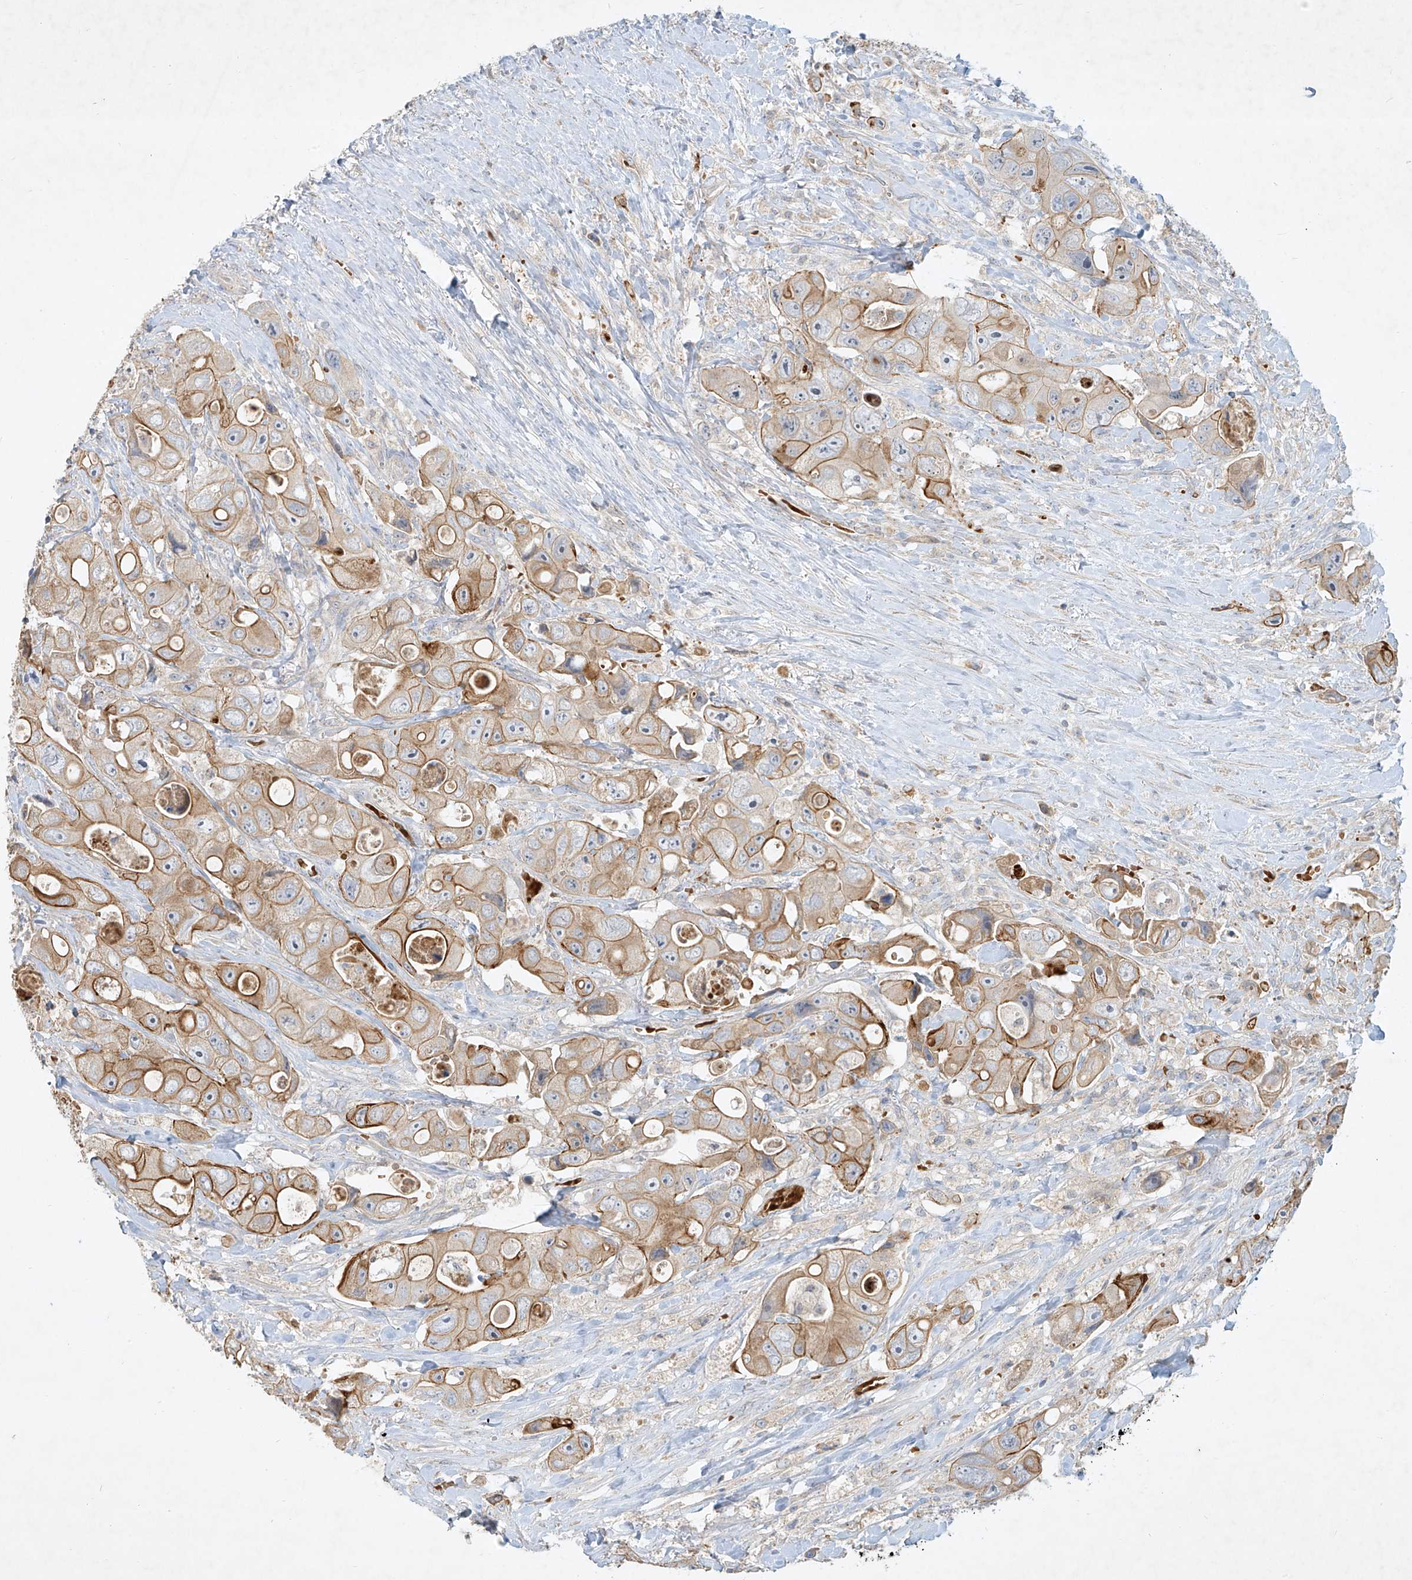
{"staining": {"intensity": "moderate", "quantity": ">75%", "location": "cytoplasmic/membranous"}, "tissue": "colorectal cancer", "cell_type": "Tumor cells", "image_type": "cancer", "snomed": [{"axis": "morphology", "description": "Adenocarcinoma, NOS"}, {"axis": "topography", "description": "Colon"}], "caption": "IHC image of neoplastic tissue: adenocarcinoma (colorectal) stained using immunohistochemistry (IHC) displays medium levels of moderate protein expression localized specifically in the cytoplasmic/membranous of tumor cells, appearing as a cytoplasmic/membranous brown color.", "gene": "KPNA7", "patient": {"sex": "female", "age": 46}}